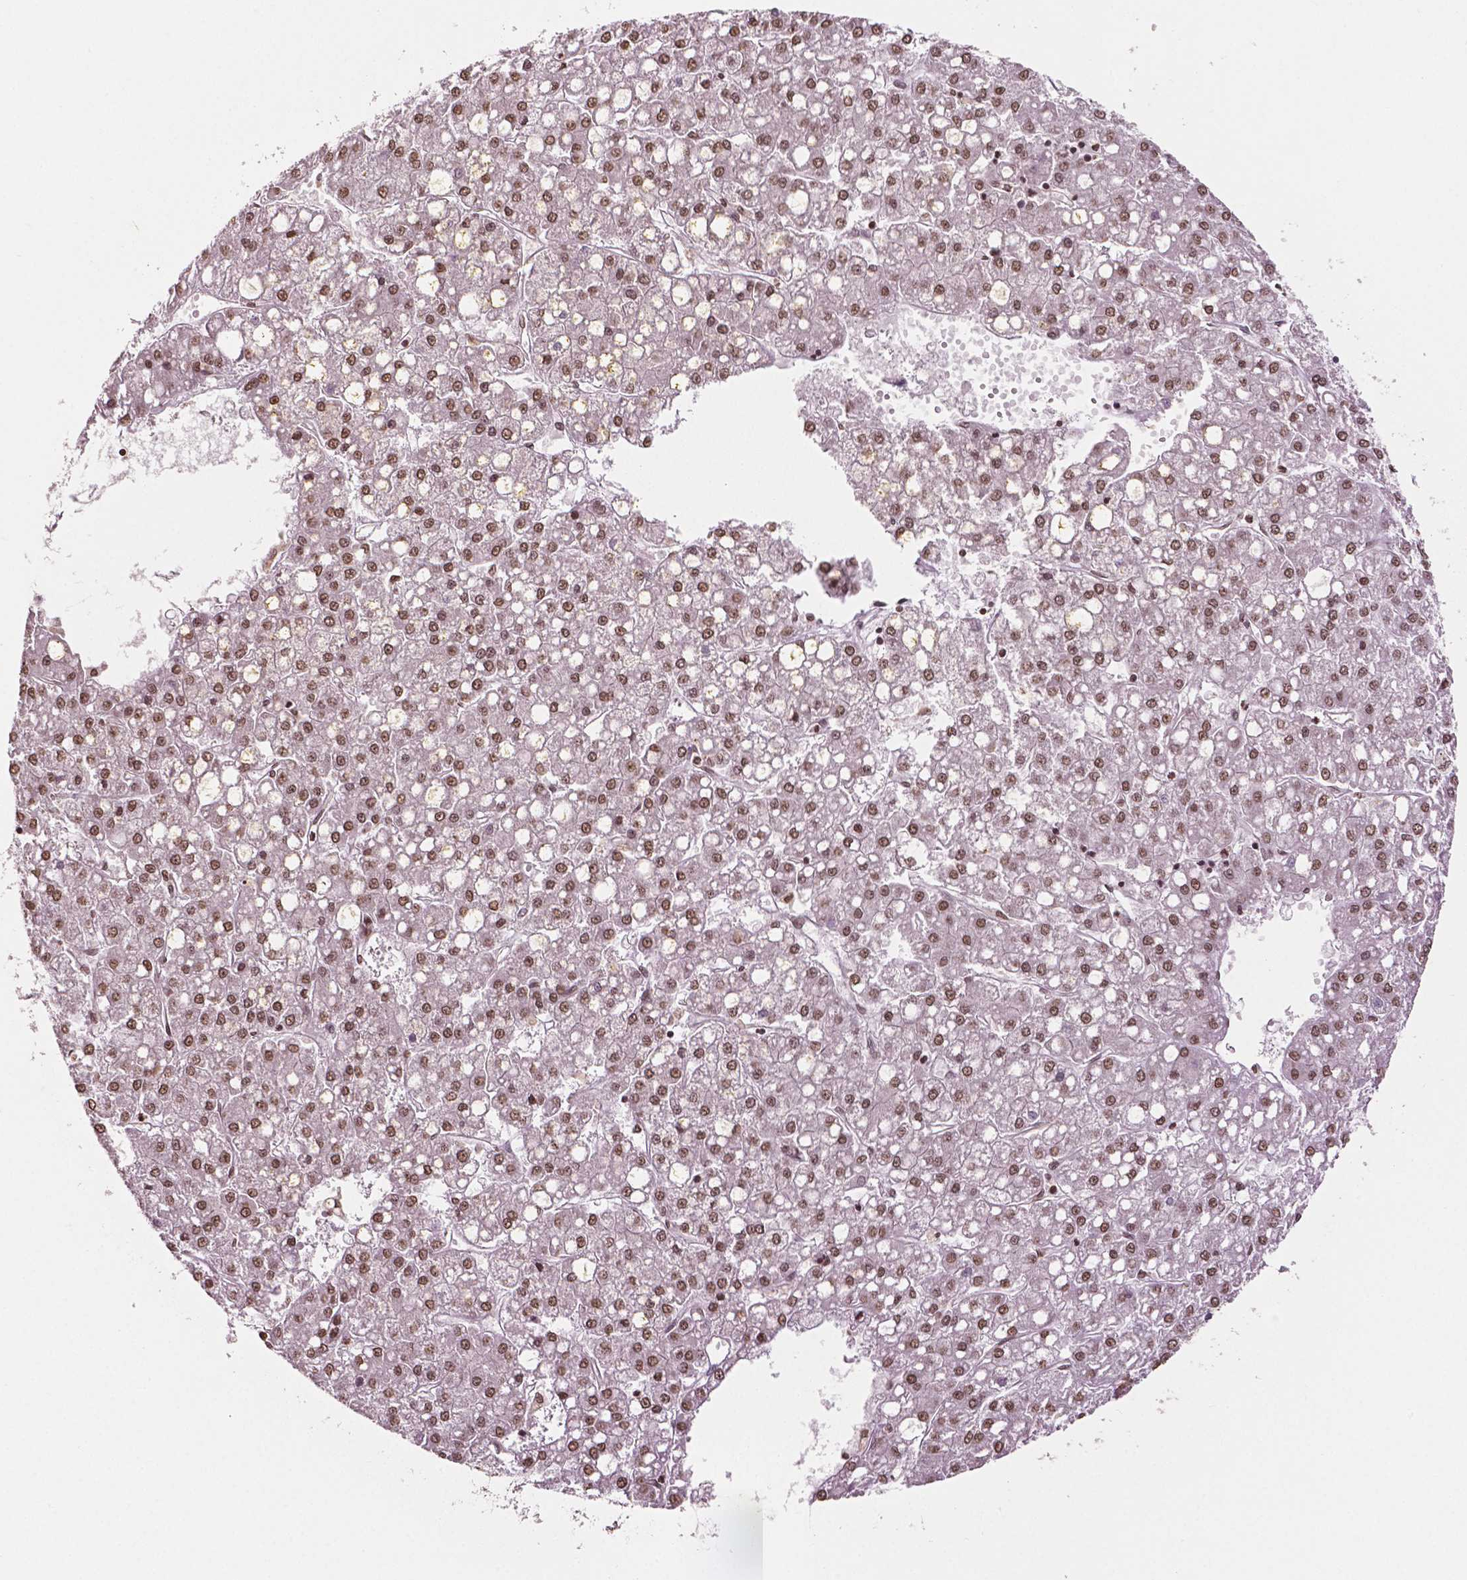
{"staining": {"intensity": "moderate", "quantity": ">75%", "location": "nuclear"}, "tissue": "liver cancer", "cell_type": "Tumor cells", "image_type": "cancer", "snomed": [{"axis": "morphology", "description": "Carcinoma, Hepatocellular, NOS"}, {"axis": "topography", "description": "Liver"}], "caption": "Moderate nuclear staining is seen in about >75% of tumor cells in liver cancer (hepatocellular carcinoma). (Stains: DAB (3,3'-diaminobenzidine) in brown, nuclei in blue, Microscopy: brightfield microscopy at high magnification).", "gene": "DEK", "patient": {"sex": "male", "age": 67}}